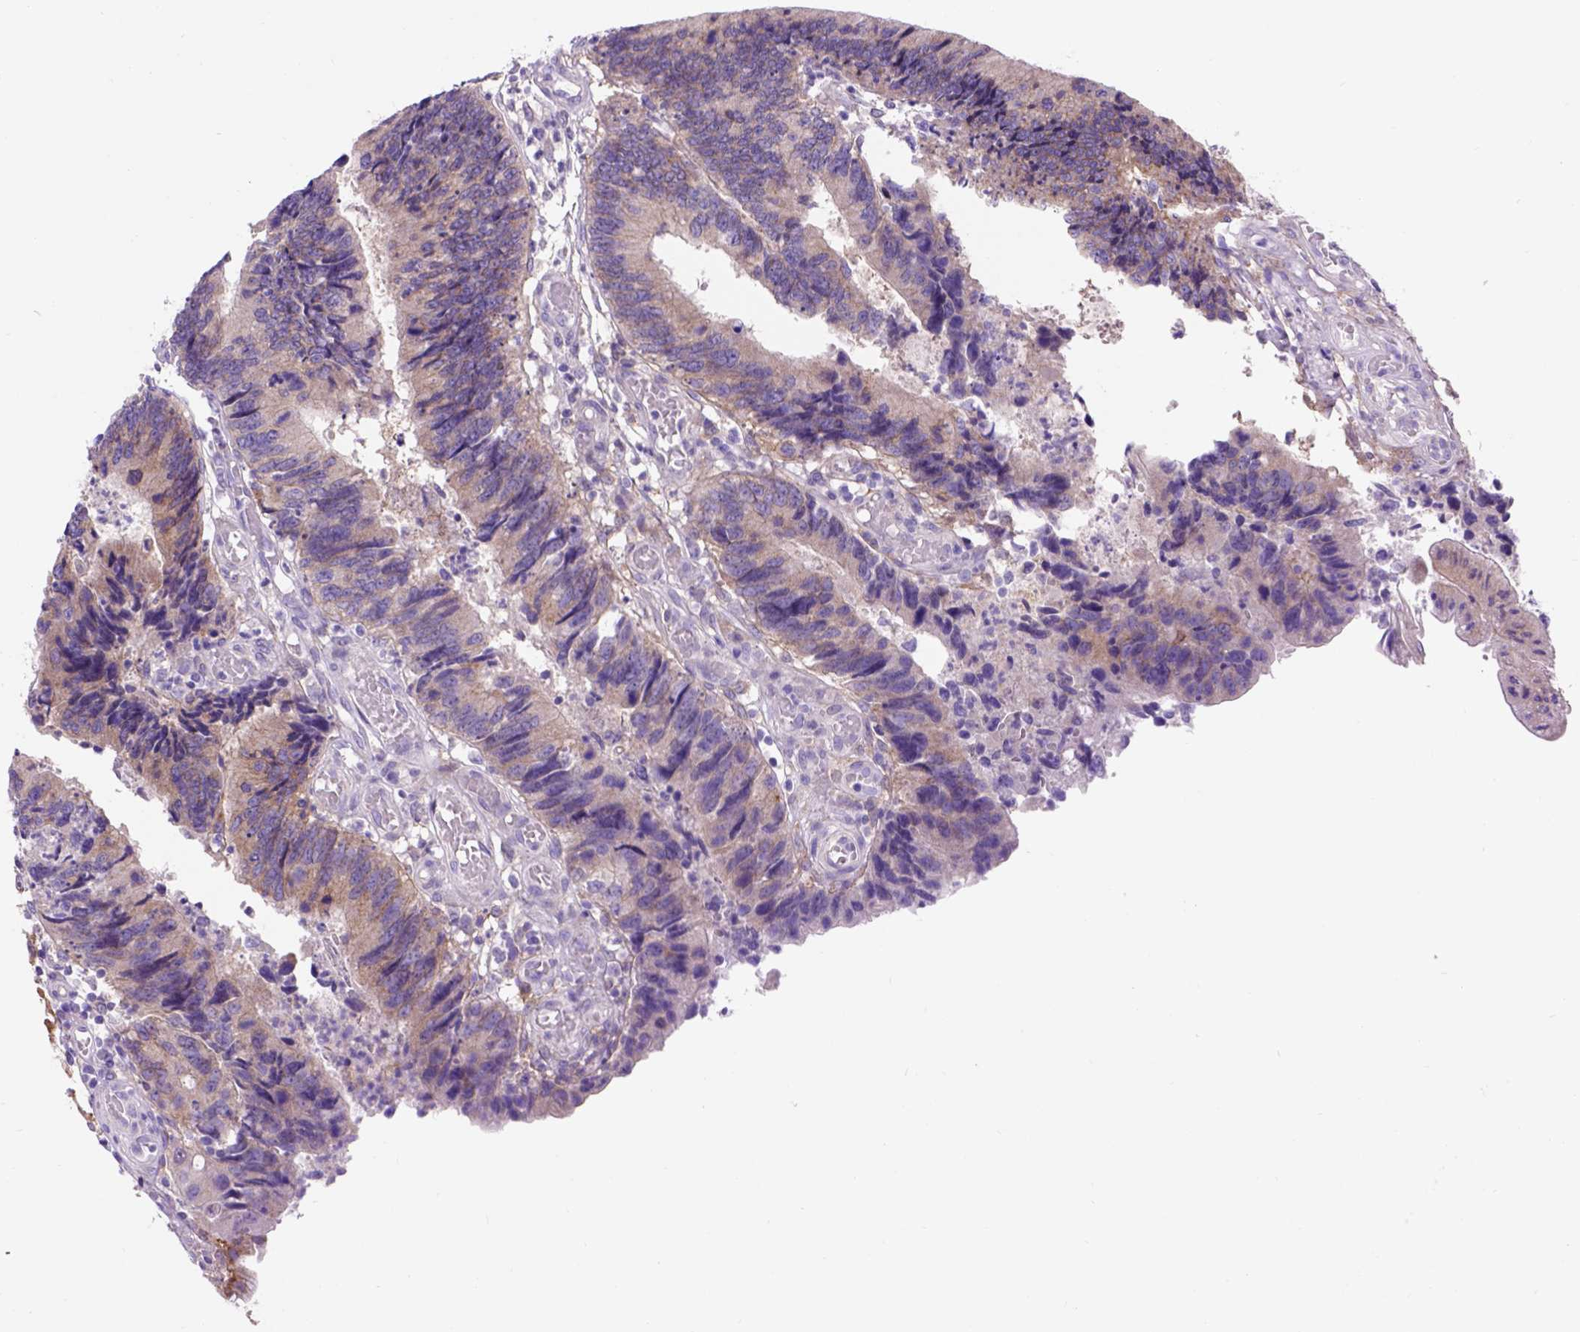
{"staining": {"intensity": "weak", "quantity": "25%-75%", "location": "cytoplasmic/membranous"}, "tissue": "colorectal cancer", "cell_type": "Tumor cells", "image_type": "cancer", "snomed": [{"axis": "morphology", "description": "Adenocarcinoma, NOS"}, {"axis": "topography", "description": "Colon"}], "caption": "Protein analysis of colorectal cancer tissue demonstrates weak cytoplasmic/membranous positivity in about 25%-75% of tumor cells.", "gene": "EGFR", "patient": {"sex": "female", "age": 67}}